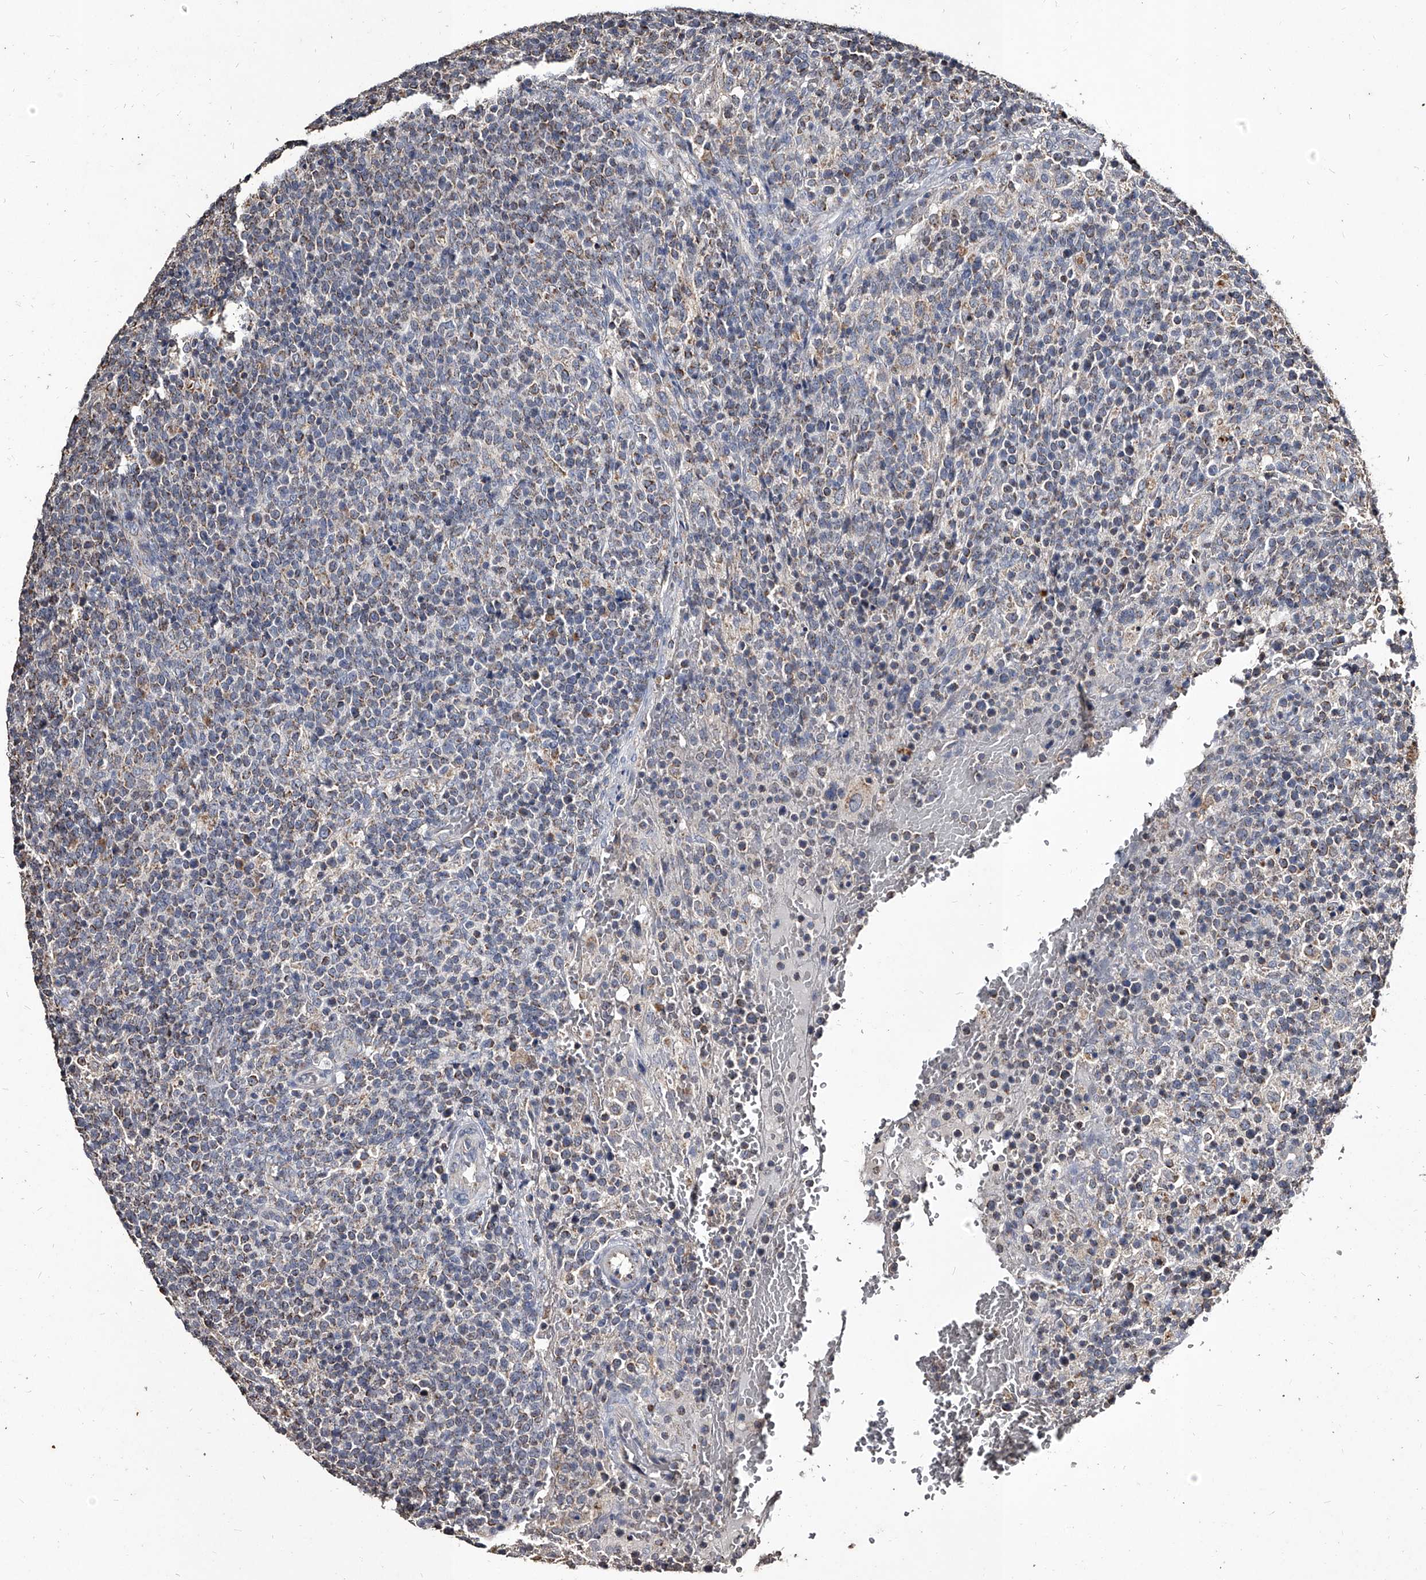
{"staining": {"intensity": "weak", "quantity": "25%-75%", "location": "cytoplasmic/membranous"}, "tissue": "lymphoma", "cell_type": "Tumor cells", "image_type": "cancer", "snomed": [{"axis": "morphology", "description": "Malignant lymphoma, non-Hodgkin's type, High grade"}, {"axis": "topography", "description": "Lymph node"}], "caption": "Lymphoma stained with a protein marker reveals weak staining in tumor cells.", "gene": "GPR183", "patient": {"sex": "male", "age": 61}}